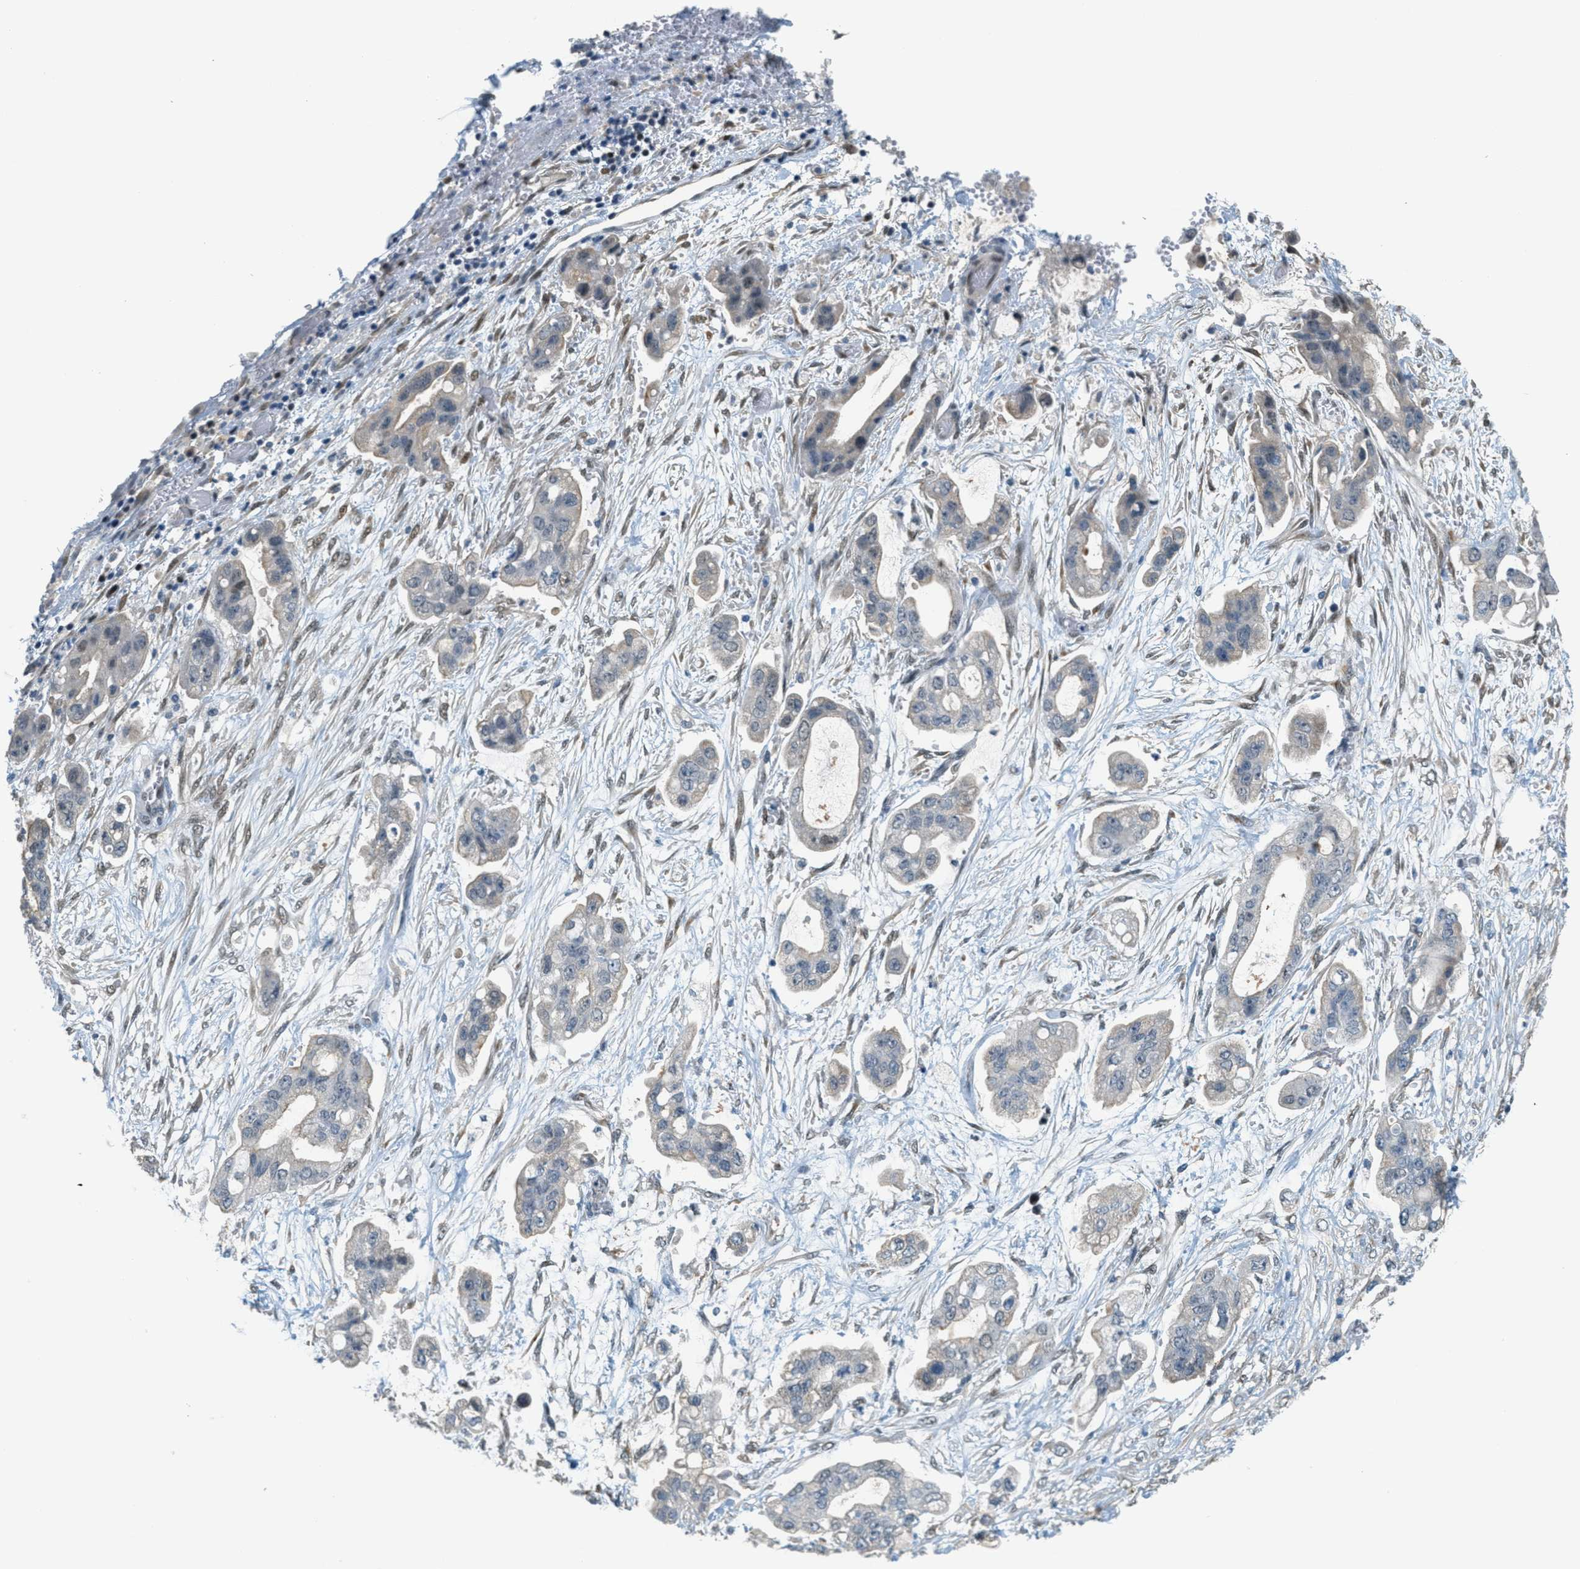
{"staining": {"intensity": "negative", "quantity": "none", "location": "none"}, "tissue": "stomach cancer", "cell_type": "Tumor cells", "image_type": "cancer", "snomed": [{"axis": "morphology", "description": "Adenocarcinoma, NOS"}, {"axis": "topography", "description": "Stomach"}], "caption": "Stomach cancer was stained to show a protein in brown. There is no significant positivity in tumor cells. The staining was performed using DAB (3,3'-diaminobenzidine) to visualize the protein expression in brown, while the nuclei were stained in blue with hematoxylin (Magnification: 20x).", "gene": "TCF3", "patient": {"sex": "male", "age": 62}}